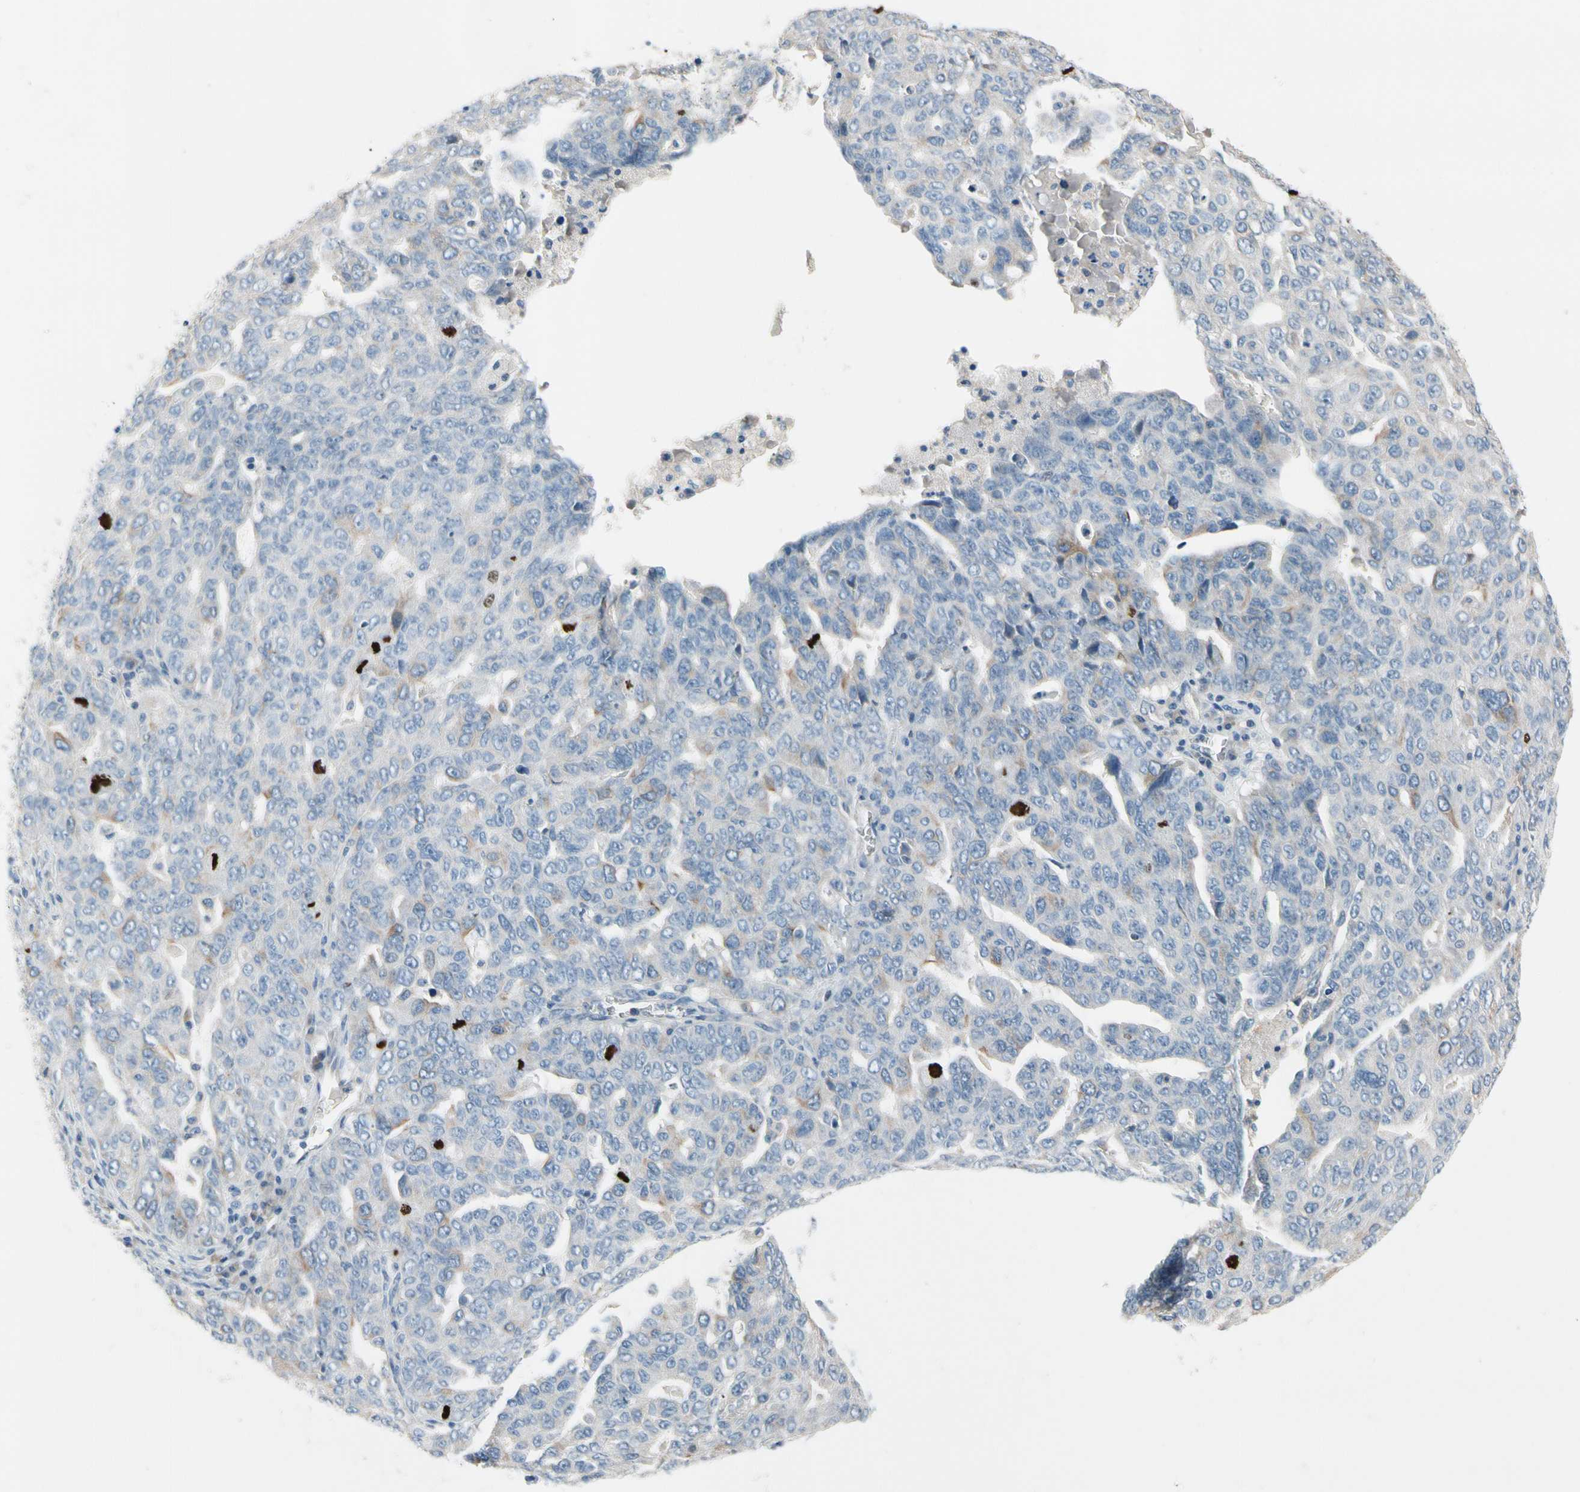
{"staining": {"intensity": "moderate", "quantity": "<25%", "location": "cytoplasmic/membranous"}, "tissue": "ovarian cancer", "cell_type": "Tumor cells", "image_type": "cancer", "snomed": [{"axis": "morphology", "description": "Carcinoma, endometroid"}, {"axis": "topography", "description": "Ovary"}], "caption": "Ovarian endometroid carcinoma stained with IHC displays moderate cytoplasmic/membranous positivity in approximately <25% of tumor cells. (IHC, brightfield microscopy, high magnification).", "gene": "CKAP2", "patient": {"sex": "female", "age": 62}}